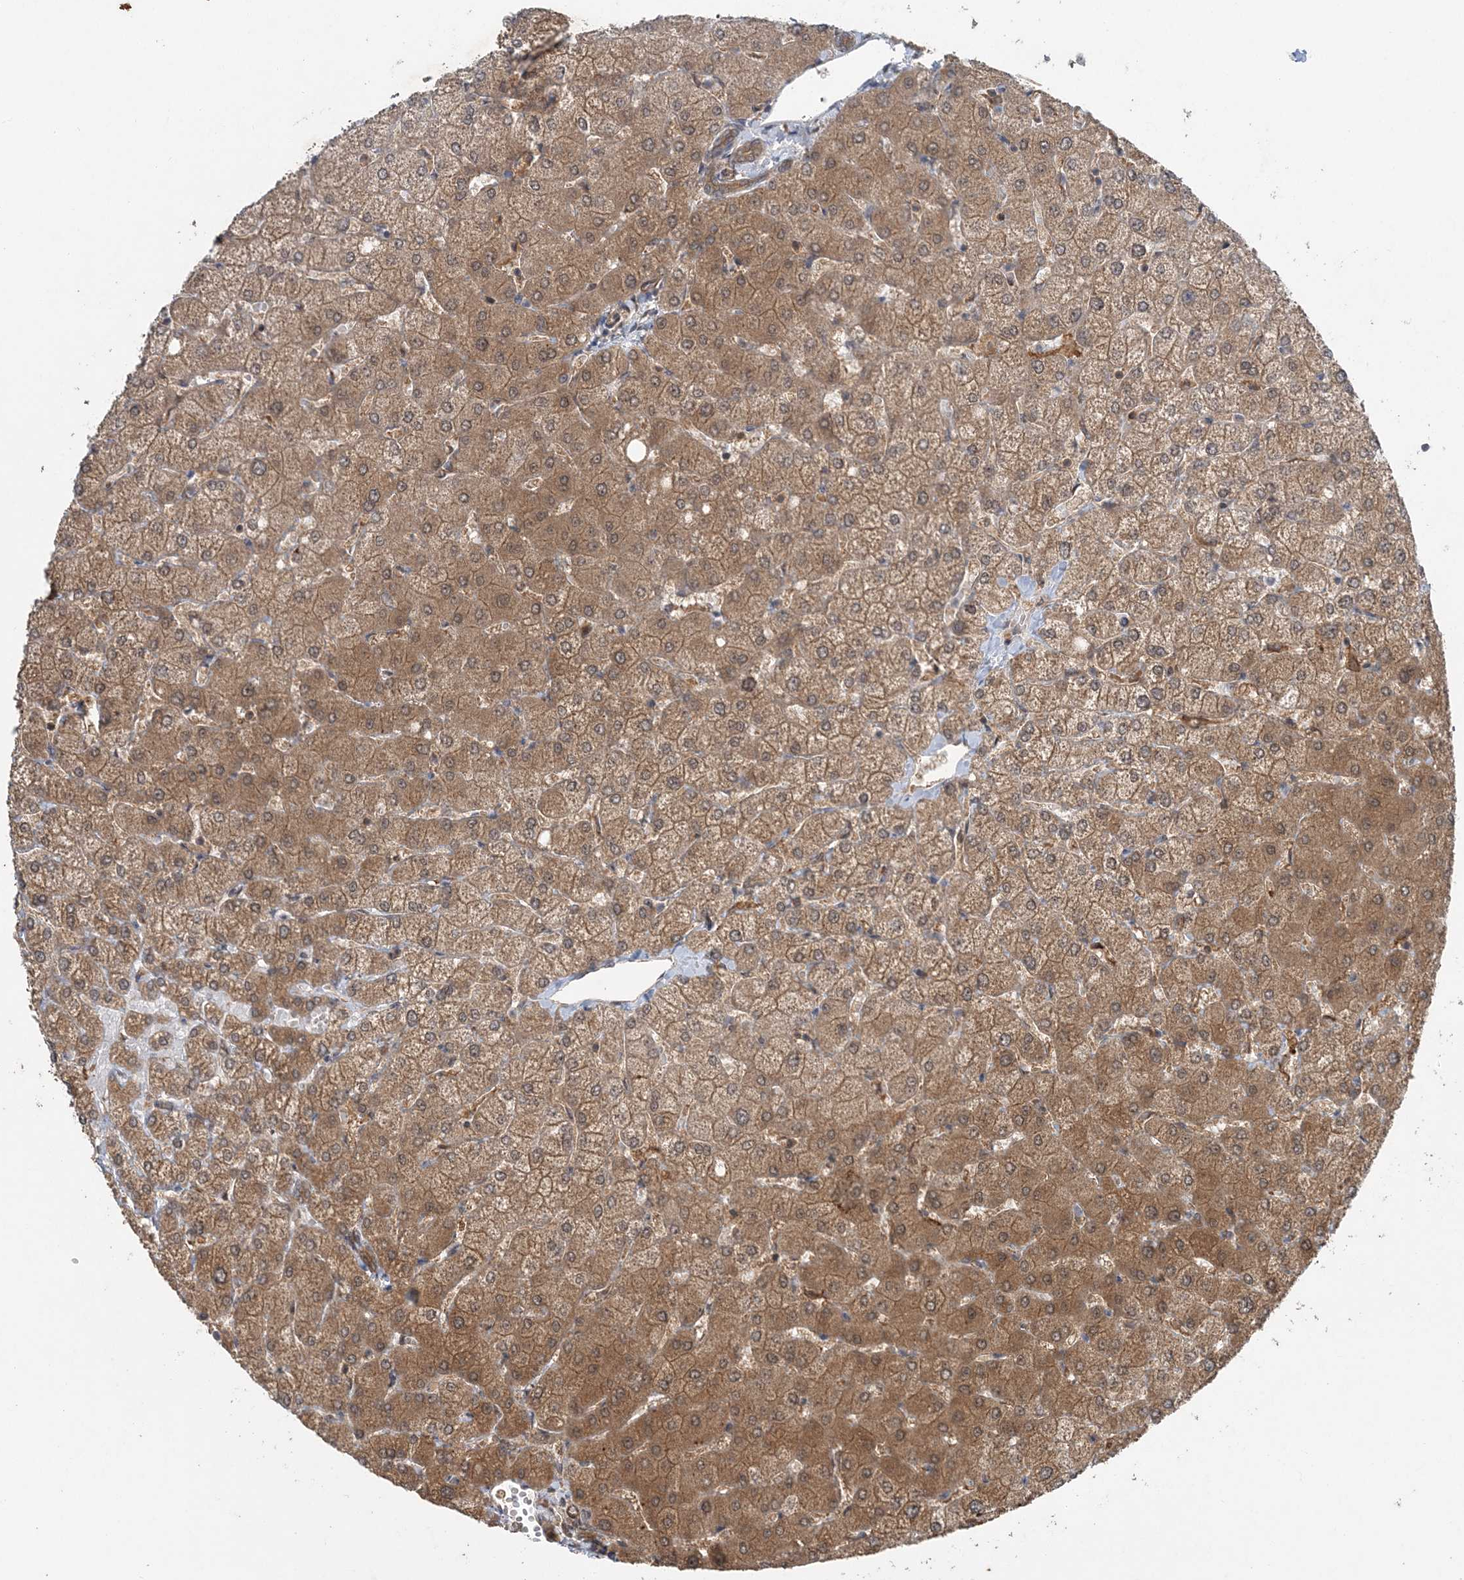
{"staining": {"intensity": "moderate", "quantity": ">75%", "location": "cytoplasmic/membranous"}, "tissue": "liver", "cell_type": "Cholangiocytes", "image_type": "normal", "snomed": [{"axis": "morphology", "description": "Normal tissue, NOS"}, {"axis": "topography", "description": "Liver"}], "caption": "A high-resolution histopathology image shows IHC staining of benign liver, which reveals moderate cytoplasmic/membranous expression in approximately >75% of cholangiocytes. (brown staining indicates protein expression, while blue staining denotes nuclei).", "gene": "UBTD2", "patient": {"sex": "female", "age": 54}}